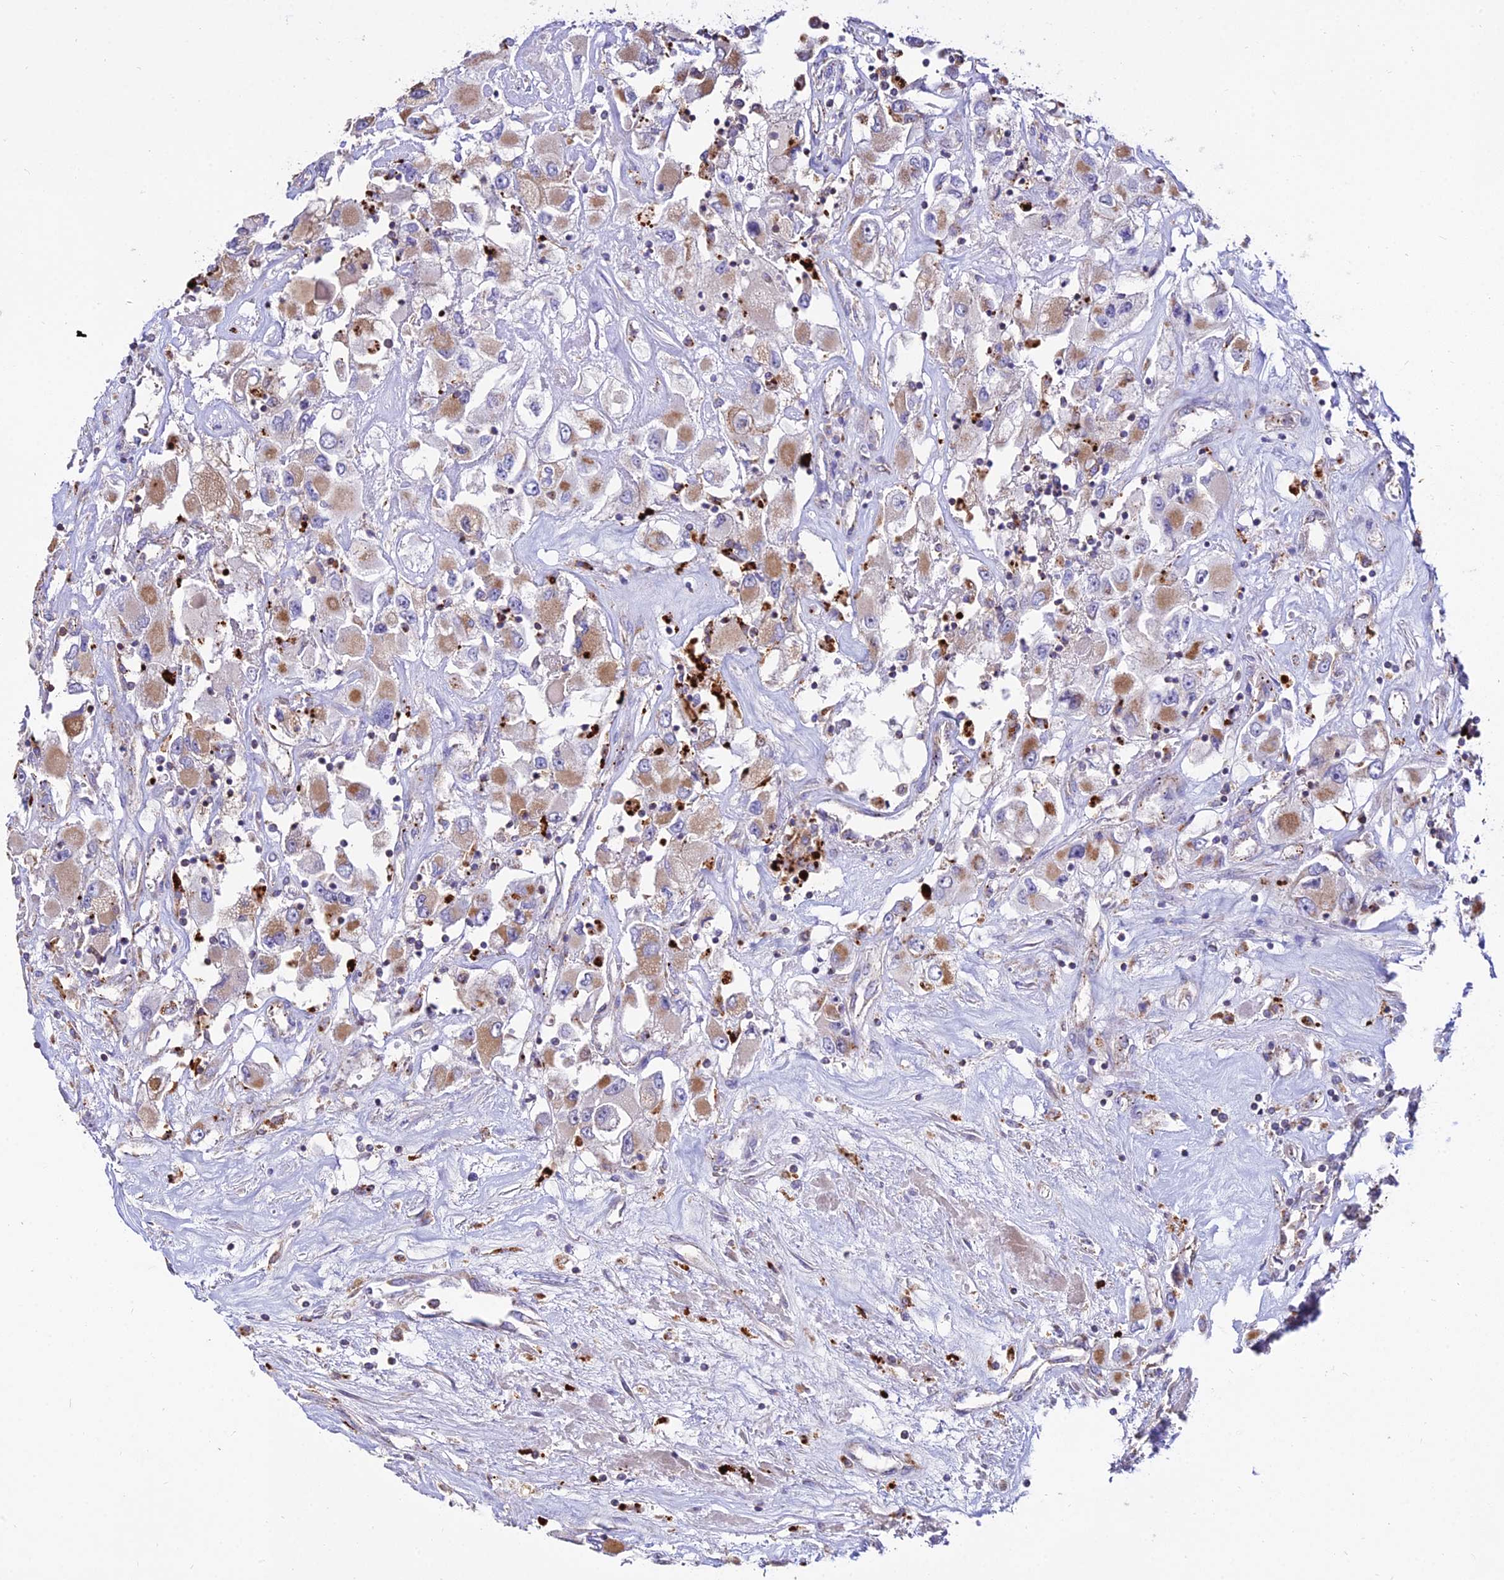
{"staining": {"intensity": "weak", "quantity": ">75%", "location": "cytoplasmic/membranous"}, "tissue": "renal cancer", "cell_type": "Tumor cells", "image_type": "cancer", "snomed": [{"axis": "morphology", "description": "Adenocarcinoma, NOS"}, {"axis": "topography", "description": "Kidney"}], "caption": "This histopathology image shows immunohistochemistry (IHC) staining of adenocarcinoma (renal), with low weak cytoplasmic/membranous expression in about >75% of tumor cells.", "gene": "PNLIPRP3", "patient": {"sex": "female", "age": 52}}